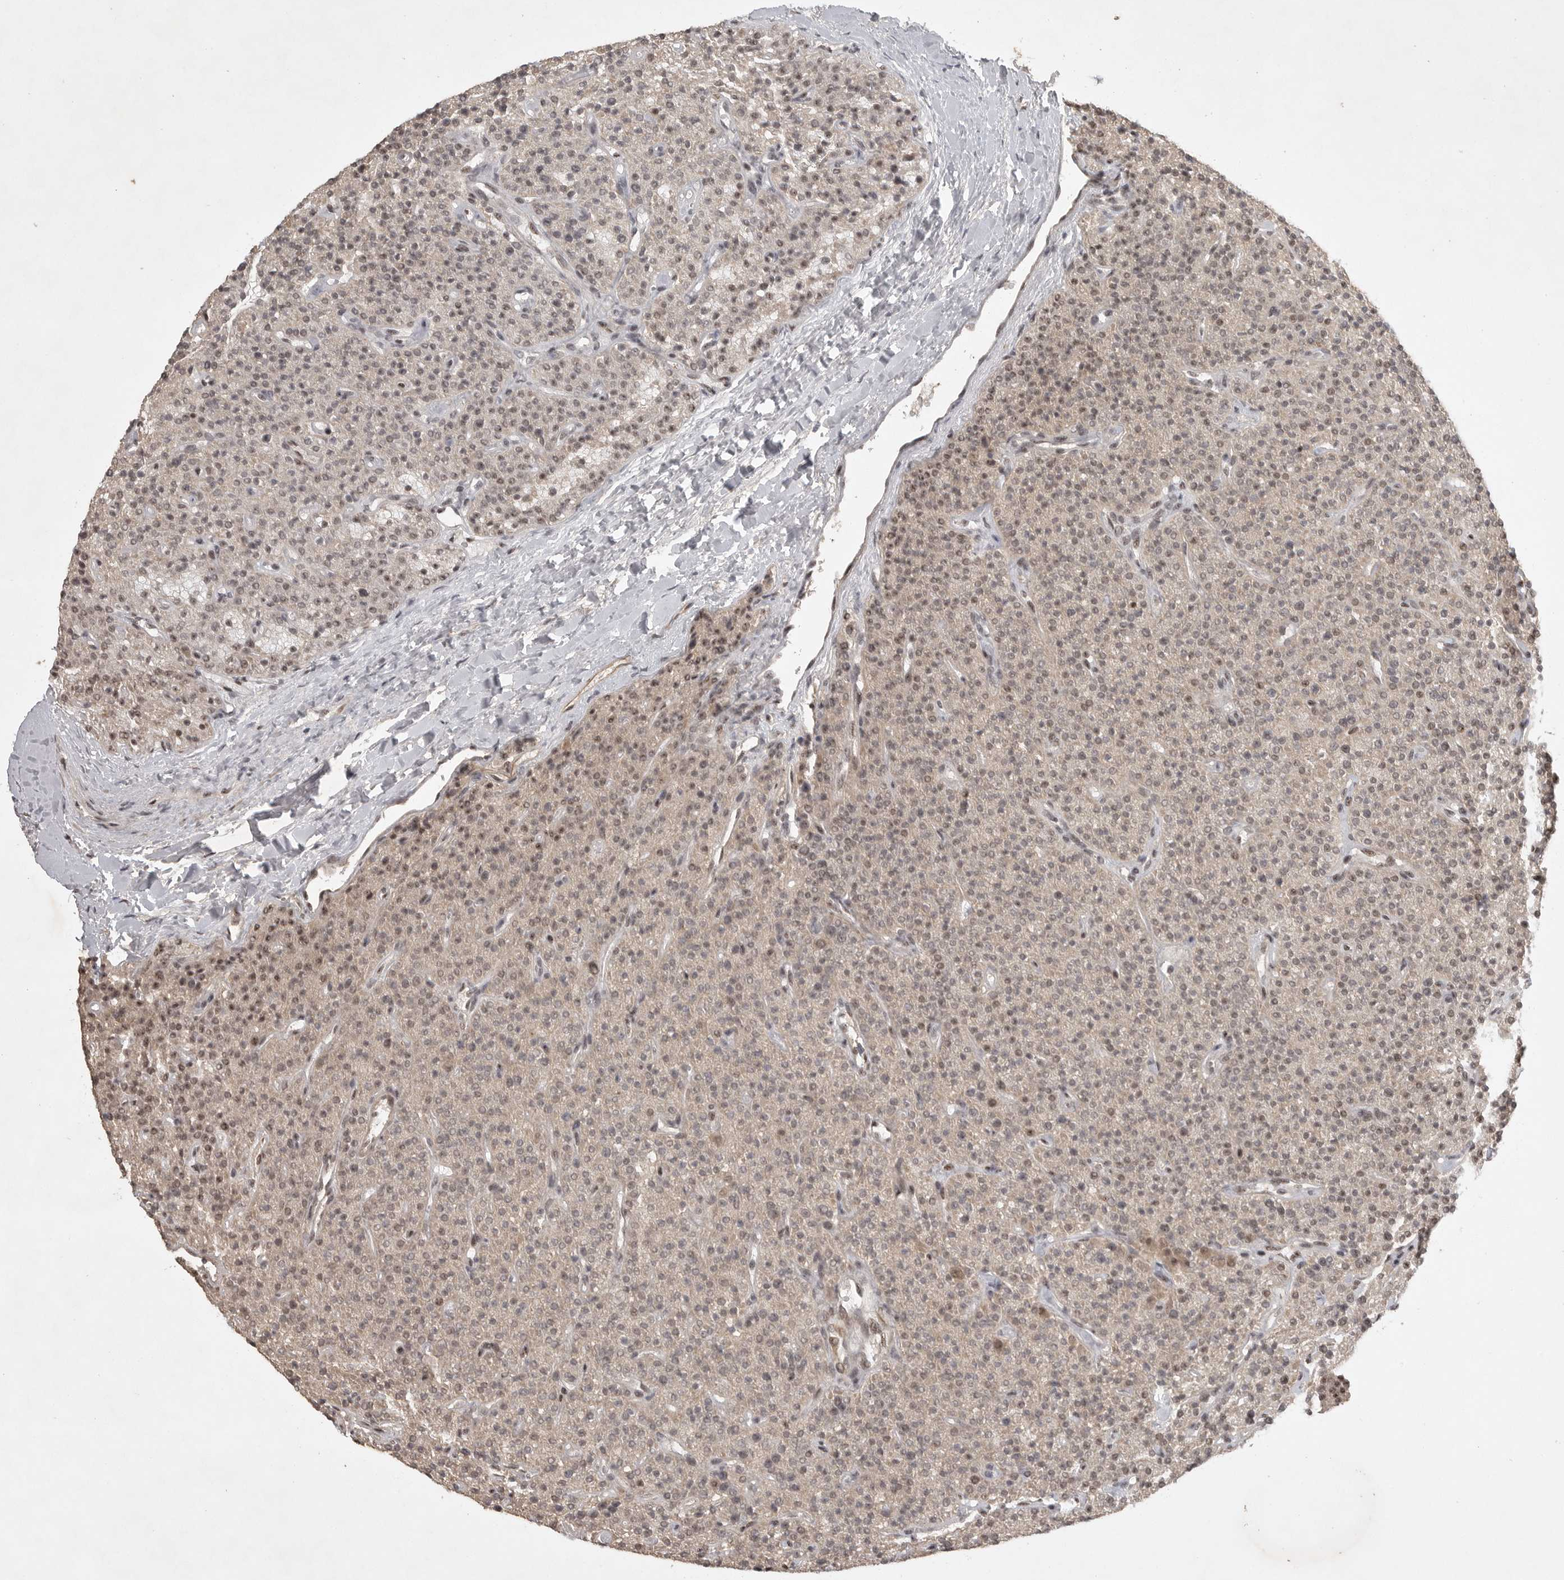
{"staining": {"intensity": "strong", "quantity": "25%-75%", "location": "cytoplasmic/membranous,nuclear"}, "tissue": "parathyroid gland", "cell_type": "Glandular cells", "image_type": "normal", "snomed": [{"axis": "morphology", "description": "Normal tissue, NOS"}, {"axis": "topography", "description": "Parathyroid gland"}], "caption": "Strong cytoplasmic/membranous,nuclear positivity is seen in about 25%-75% of glandular cells in normal parathyroid gland.", "gene": "POMP", "patient": {"sex": "male", "age": 46}}